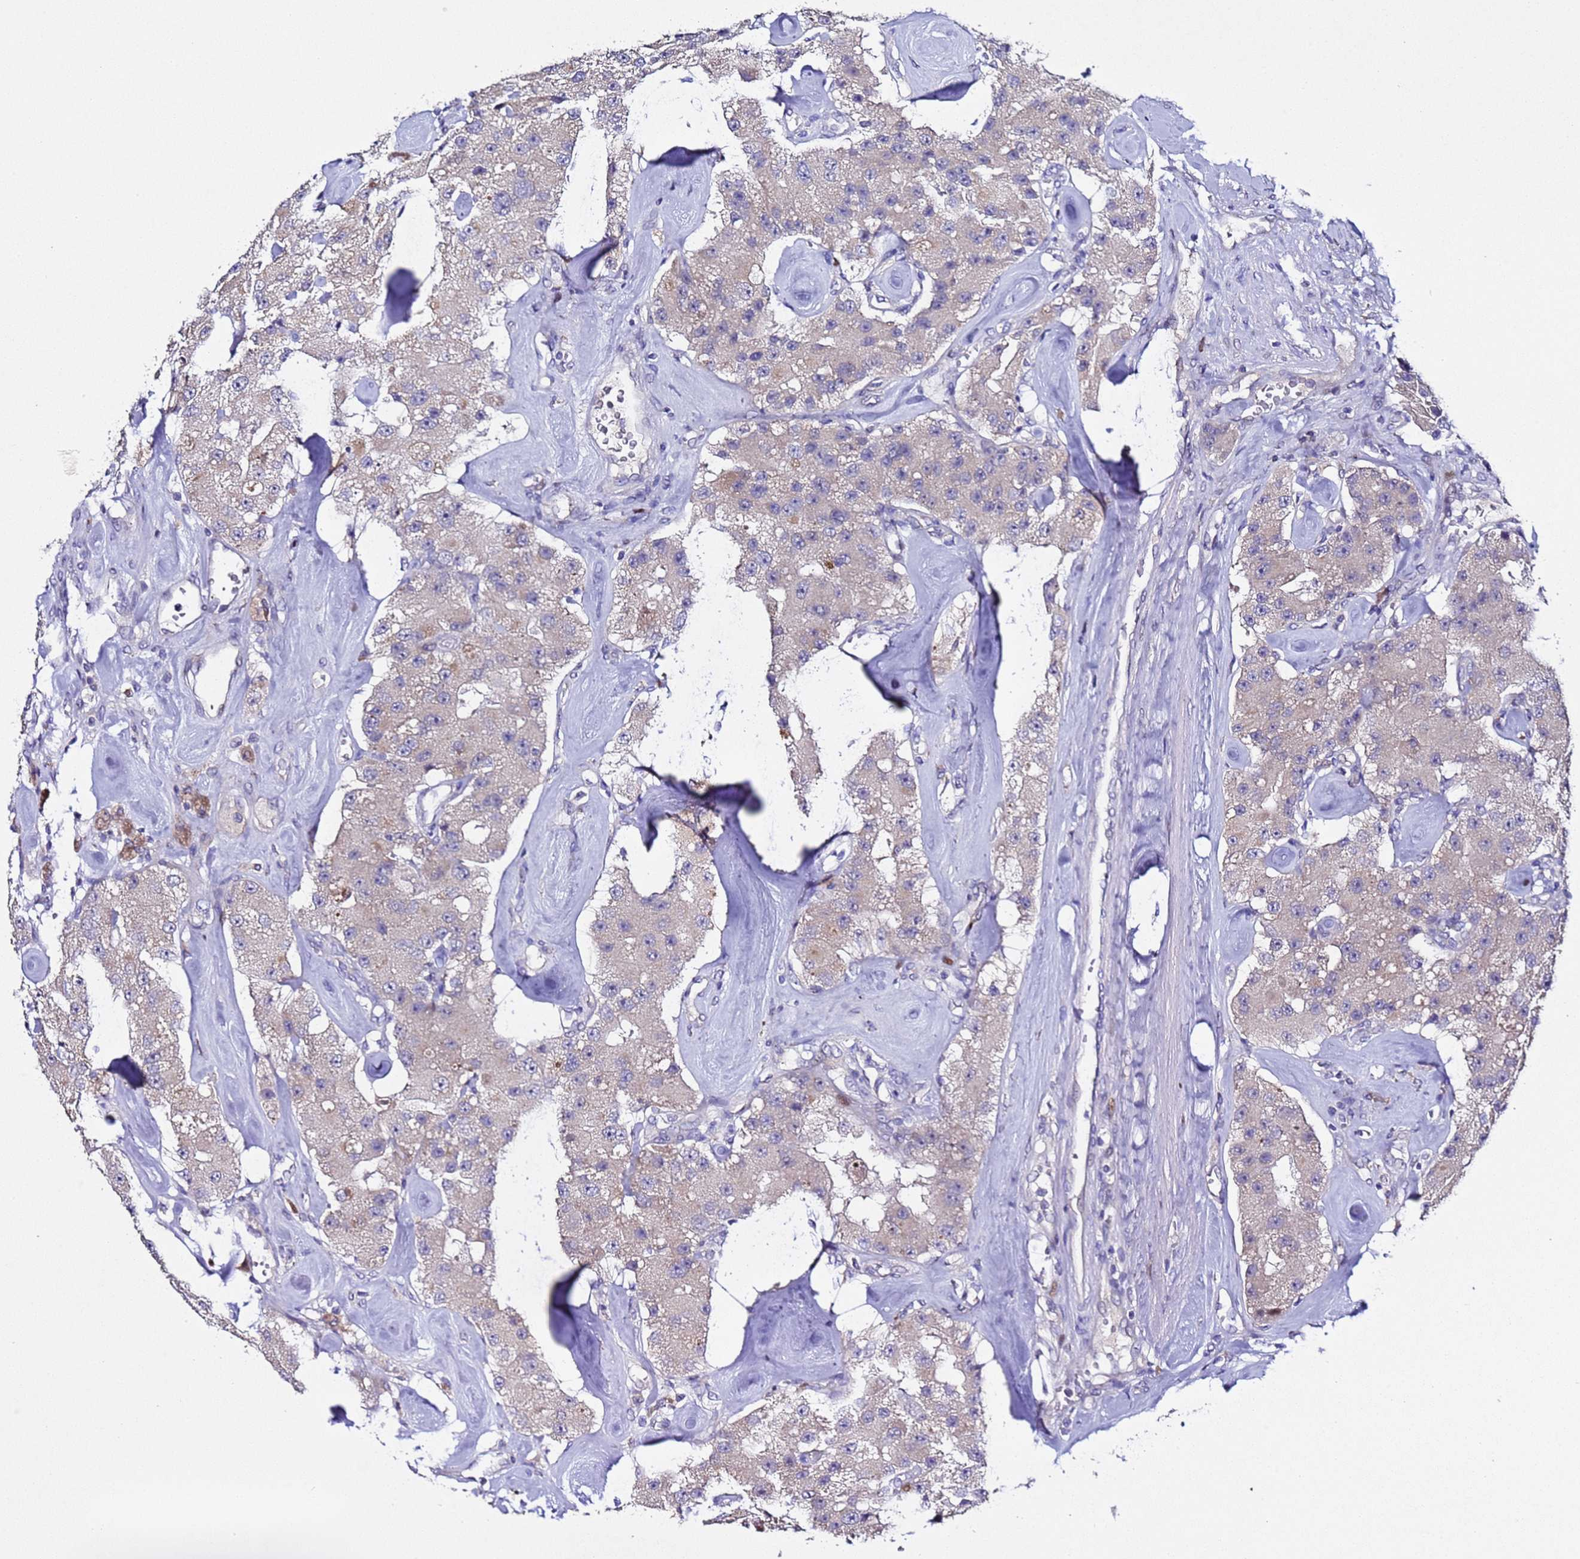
{"staining": {"intensity": "negative", "quantity": "none", "location": "none"}, "tissue": "carcinoid", "cell_type": "Tumor cells", "image_type": "cancer", "snomed": [{"axis": "morphology", "description": "Carcinoid, malignant, NOS"}, {"axis": "topography", "description": "Pancreas"}], "caption": "This is a micrograph of immunohistochemistry (IHC) staining of carcinoid, which shows no staining in tumor cells.", "gene": "ALG3", "patient": {"sex": "male", "age": 41}}